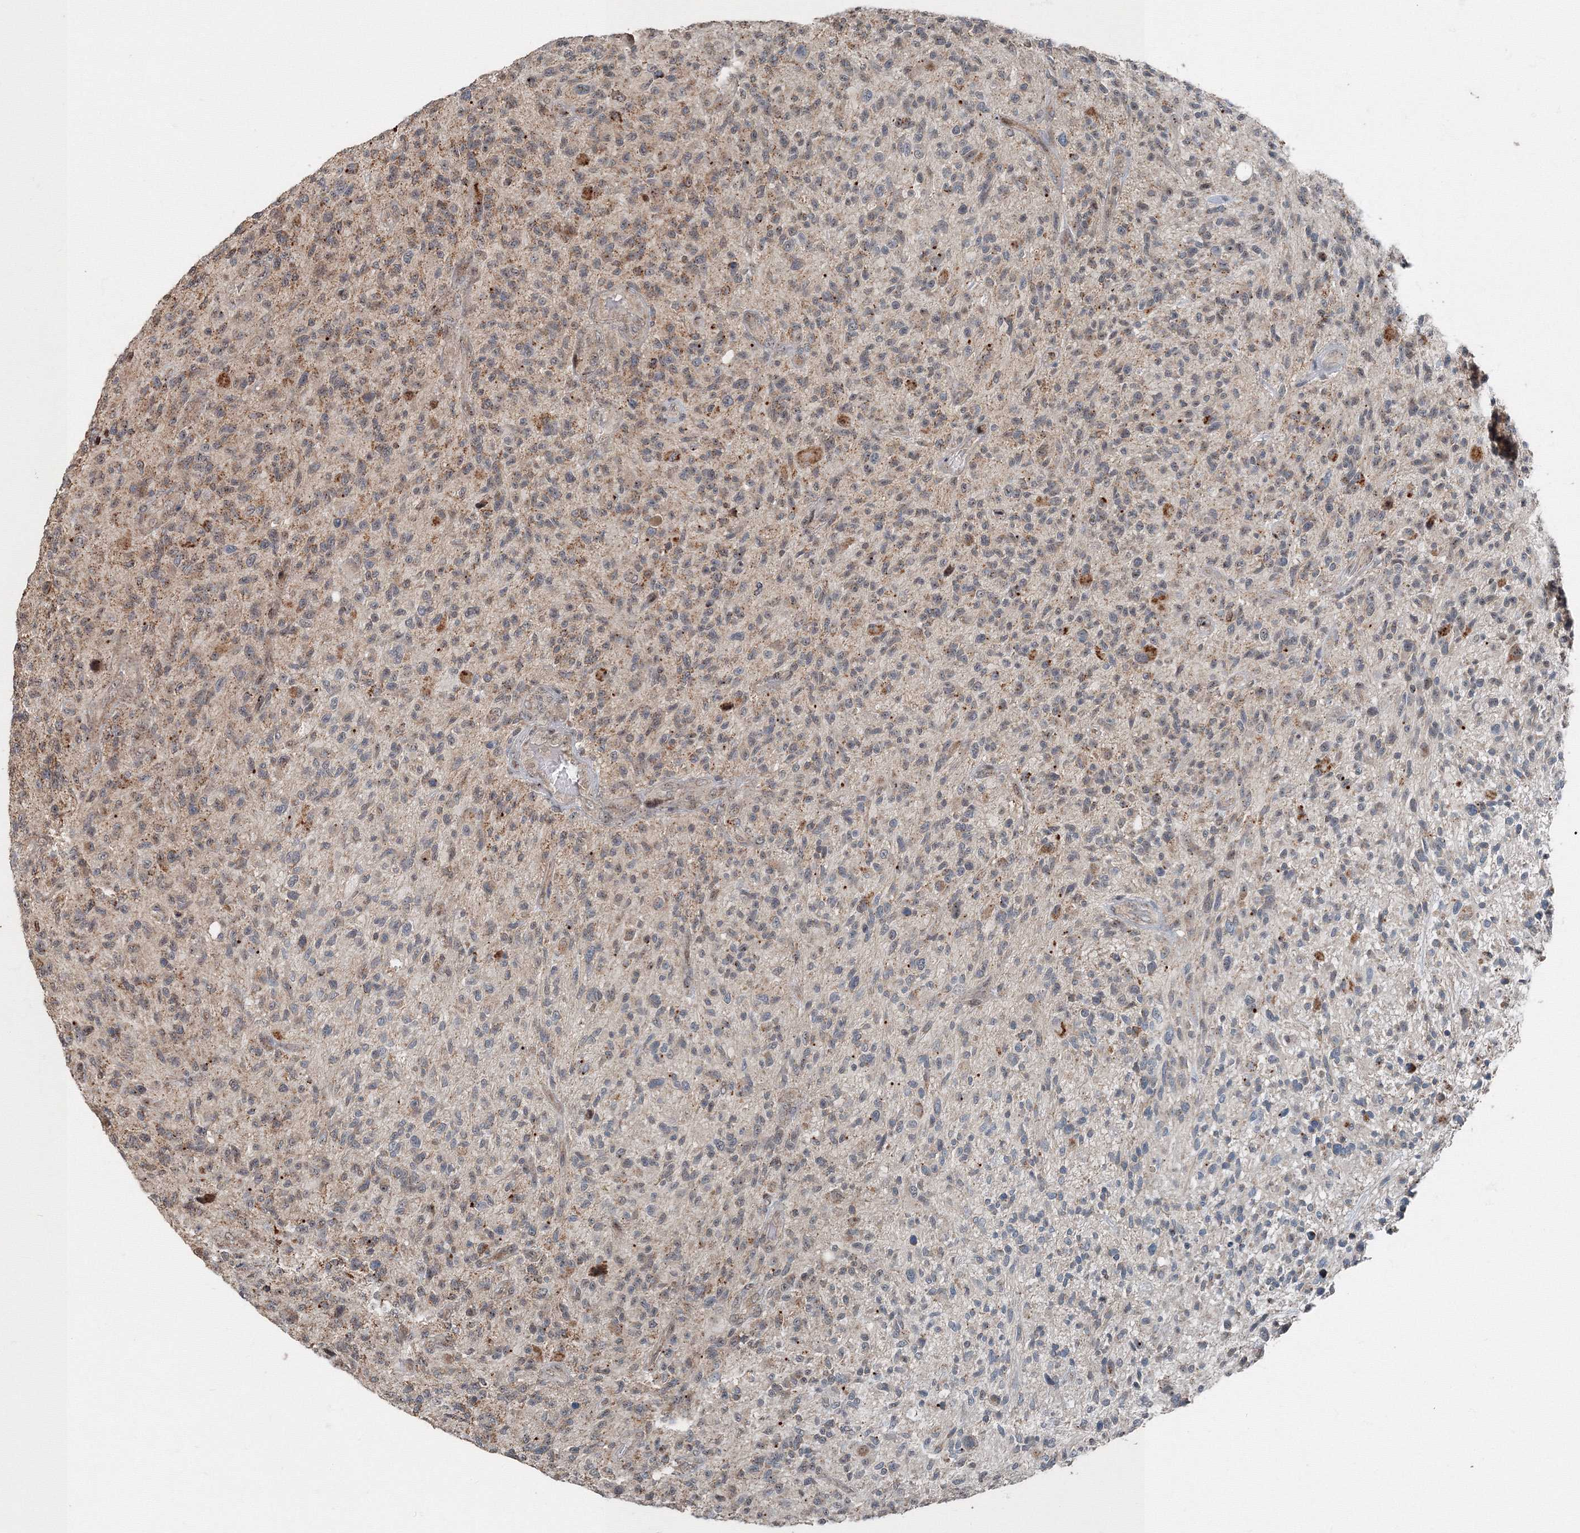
{"staining": {"intensity": "moderate", "quantity": "<25%", "location": "cytoplasmic/membranous"}, "tissue": "glioma", "cell_type": "Tumor cells", "image_type": "cancer", "snomed": [{"axis": "morphology", "description": "Glioma, malignant, High grade"}, {"axis": "topography", "description": "Brain"}], "caption": "Immunohistochemistry of human malignant glioma (high-grade) displays low levels of moderate cytoplasmic/membranous staining in approximately <25% of tumor cells.", "gene": "AASDH", "patient": {"sex": "male", "age": 47}}